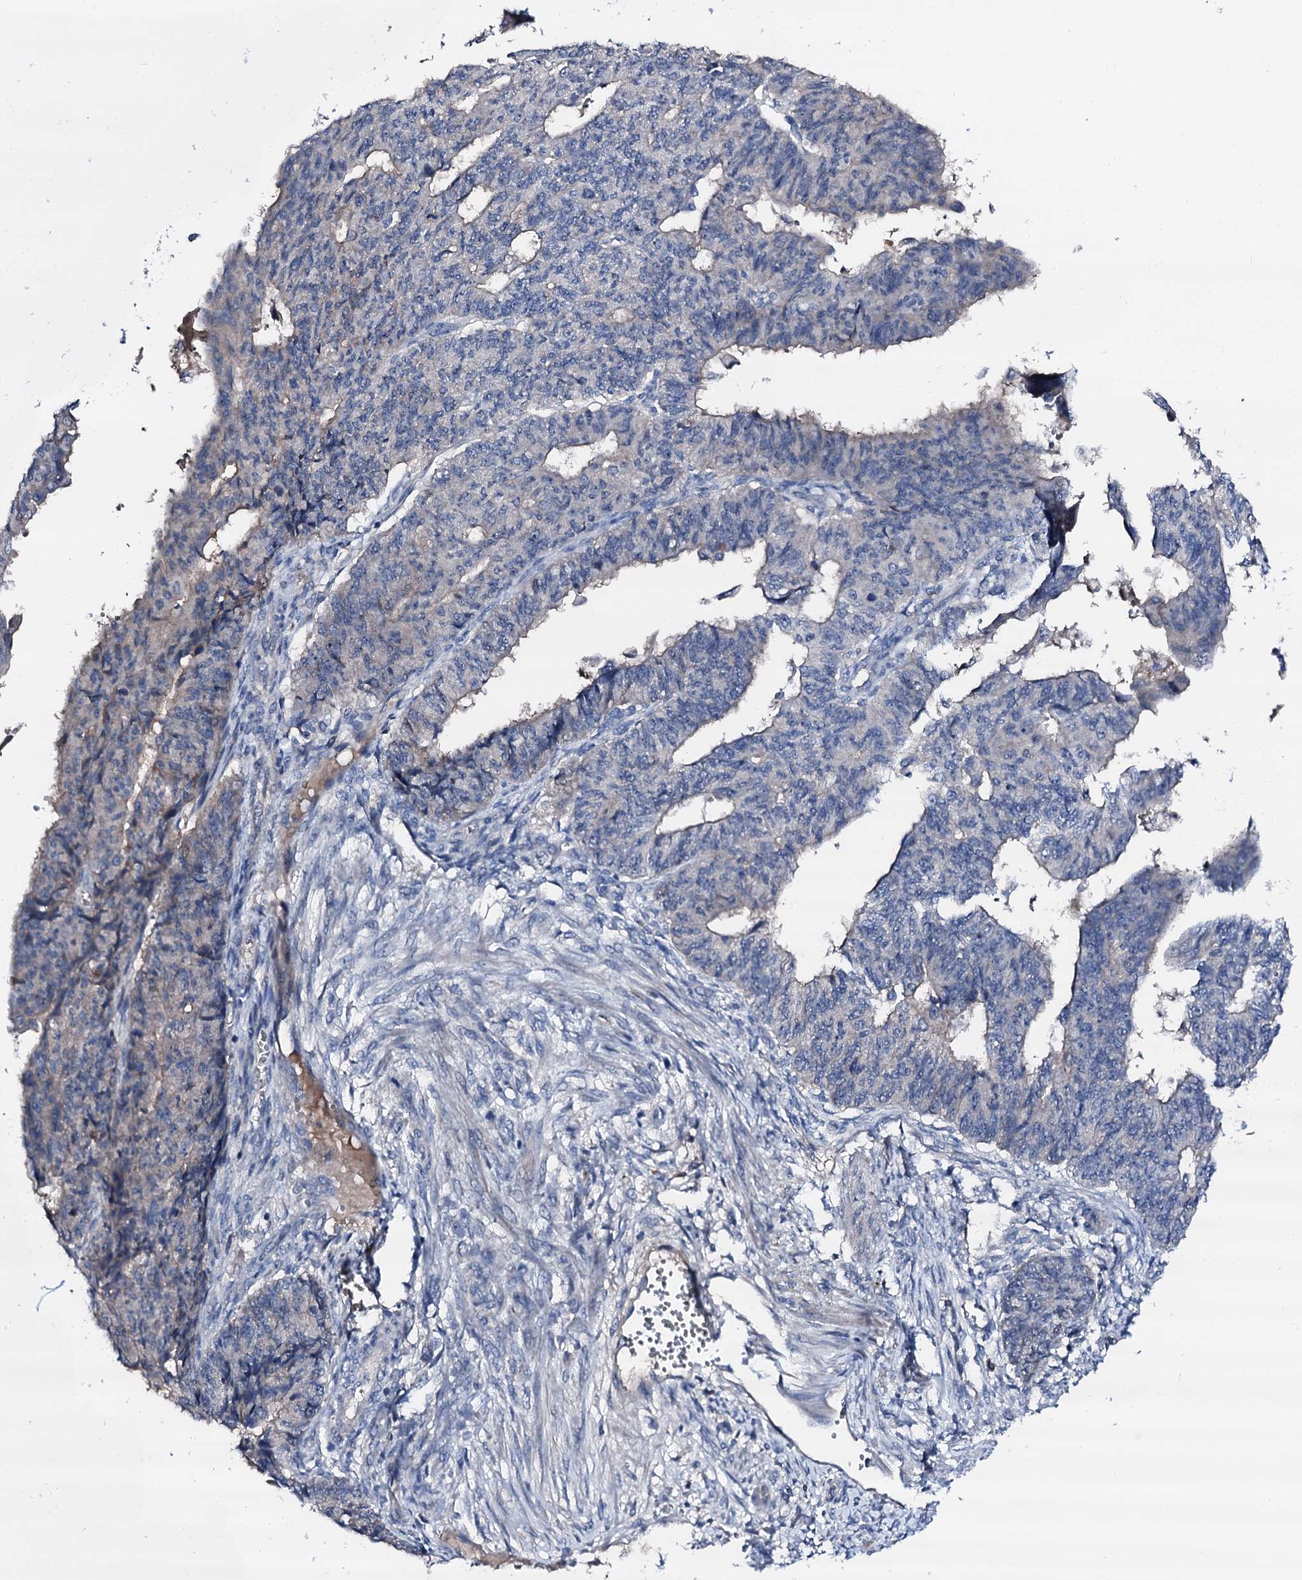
{"staining": {"intensity": "weak", "quantity": "<25%", "location": "cytoplasmic/membranous"}, "tissue": "endometrial cancer", "cell_type": "Tumor cells", "image_type": "cancer", "snomed": [{"axis": "morphology", "description": "Adenocarcinoma, NOS"}, {"axis": "topography", "description": "Endometrium"}], "caption": "A histopathology image of human endometrial adenocarcinoma is negative for staining in tumor cells.", "gene": "TRAFD1", "patient": {"sex": "female", "age": 32}}